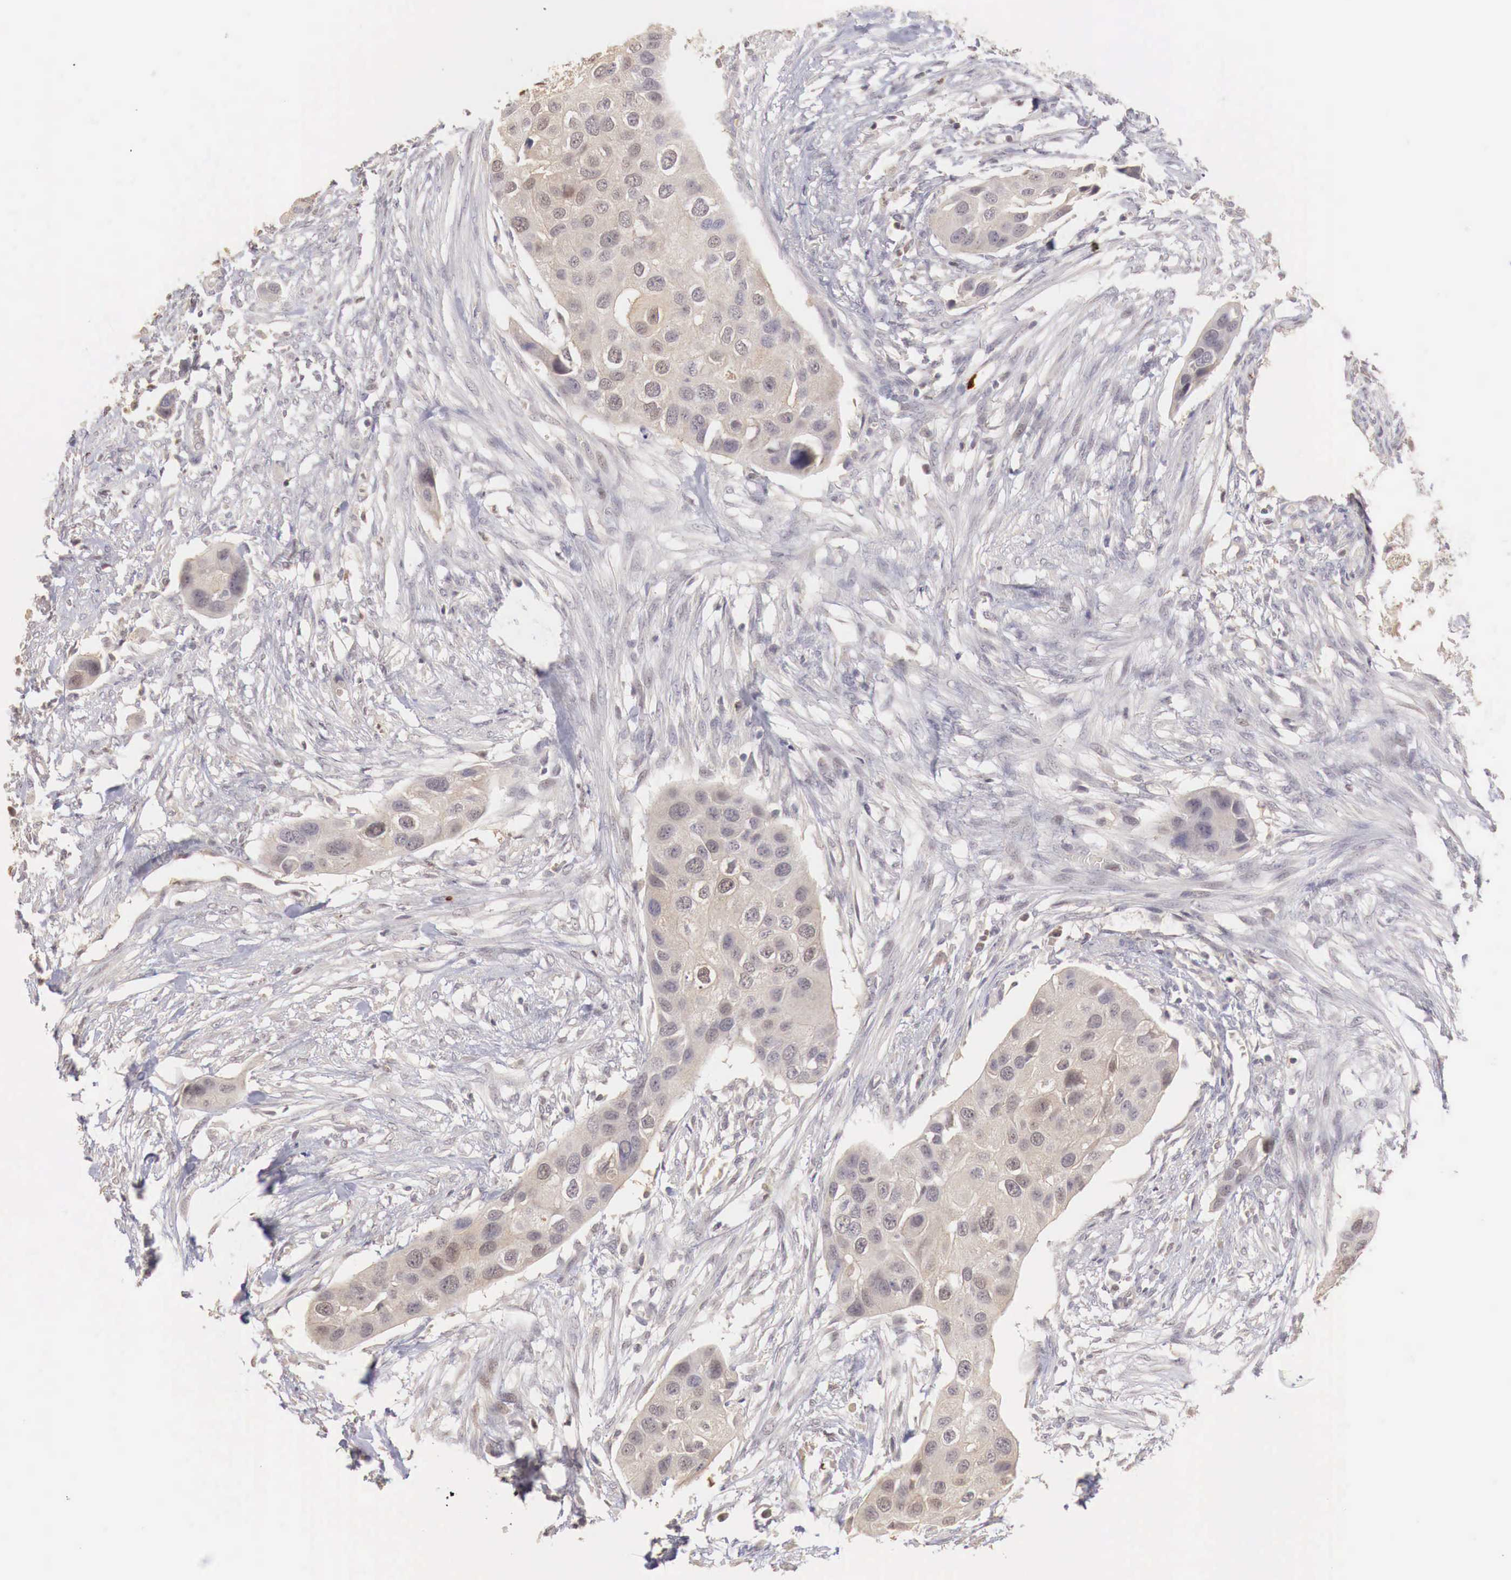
{"staining": {"intensity": "weak", "quantity": ">75%", "location": "cytoplasmic/membranous"}, "tissue": "urothelial cancer", "cell_type": "Tumor cells", "image_type": "cancer", "snomed": [{"axis": "morphology", "description": "Urothelial carcinoma, High grade"}, {"axis": "topography", "description": "Urinary bladder"}], "caption": "Urothelial cancer stained for a protein exhibits weak cytoplasmic/membranous positivity in tumor cells. (DAB IHC, brown staining for protein, blue staining for nuclei).", "gene": "TBC1D9", "patient": {"sex": "male", "age": 55}}